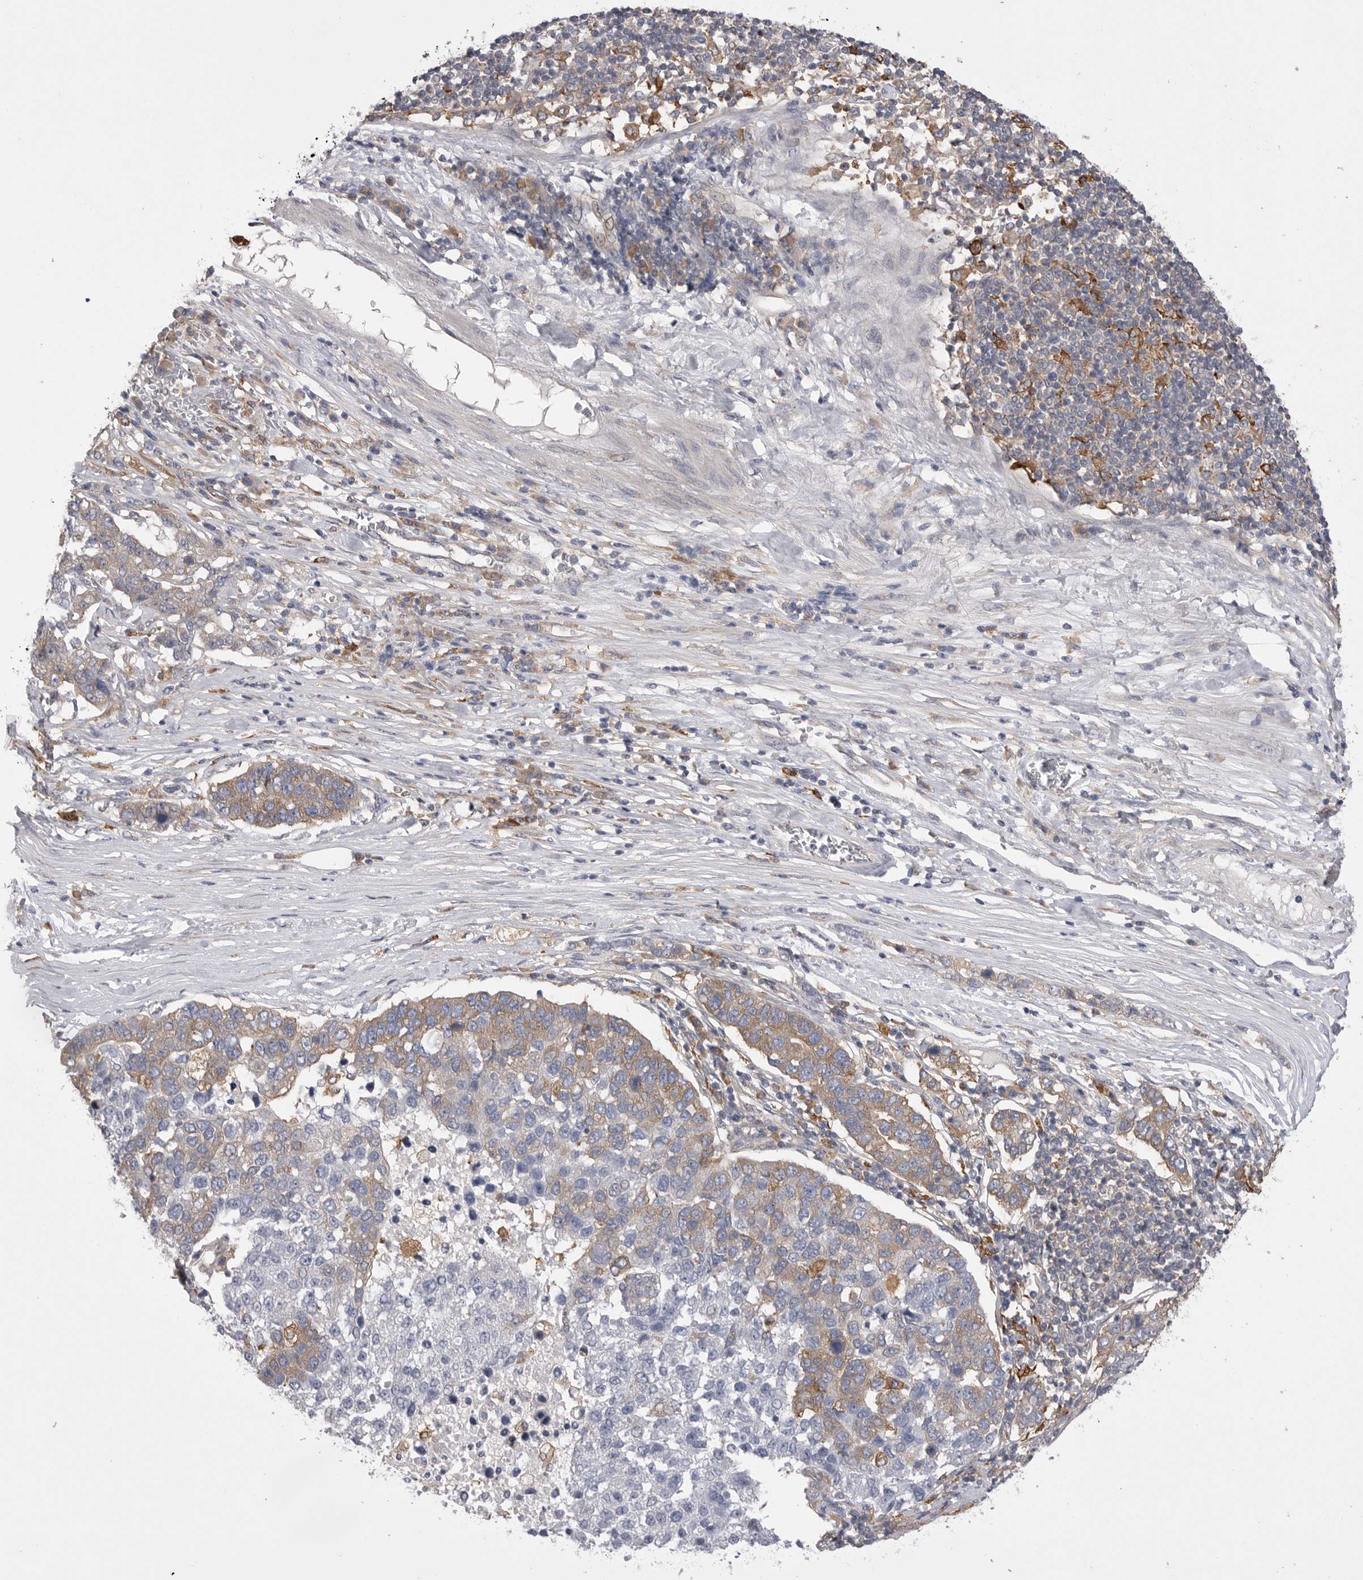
{"staining": {"intensity": "moderate", "quantity": "<25%", "location": "cytoplasmic/membranous"}, "tissue": "pancreatic cancer", "cell_type": "Tumor cells", "image_type": "cancer", "snomed": [{"axis": "morphology", "description": "Adenocarcinoma, NOS"}, {"axis": "topography", "description": "Pancreas"}], "caption": "This image exhibits IHC staining of pancreatic adenocarcinoma, with low moderate cytoplasmic/membranous expression in about <25% of tumor cells.", "gene": "VAC14", "patient": {"sex": "female", "age": 61}}